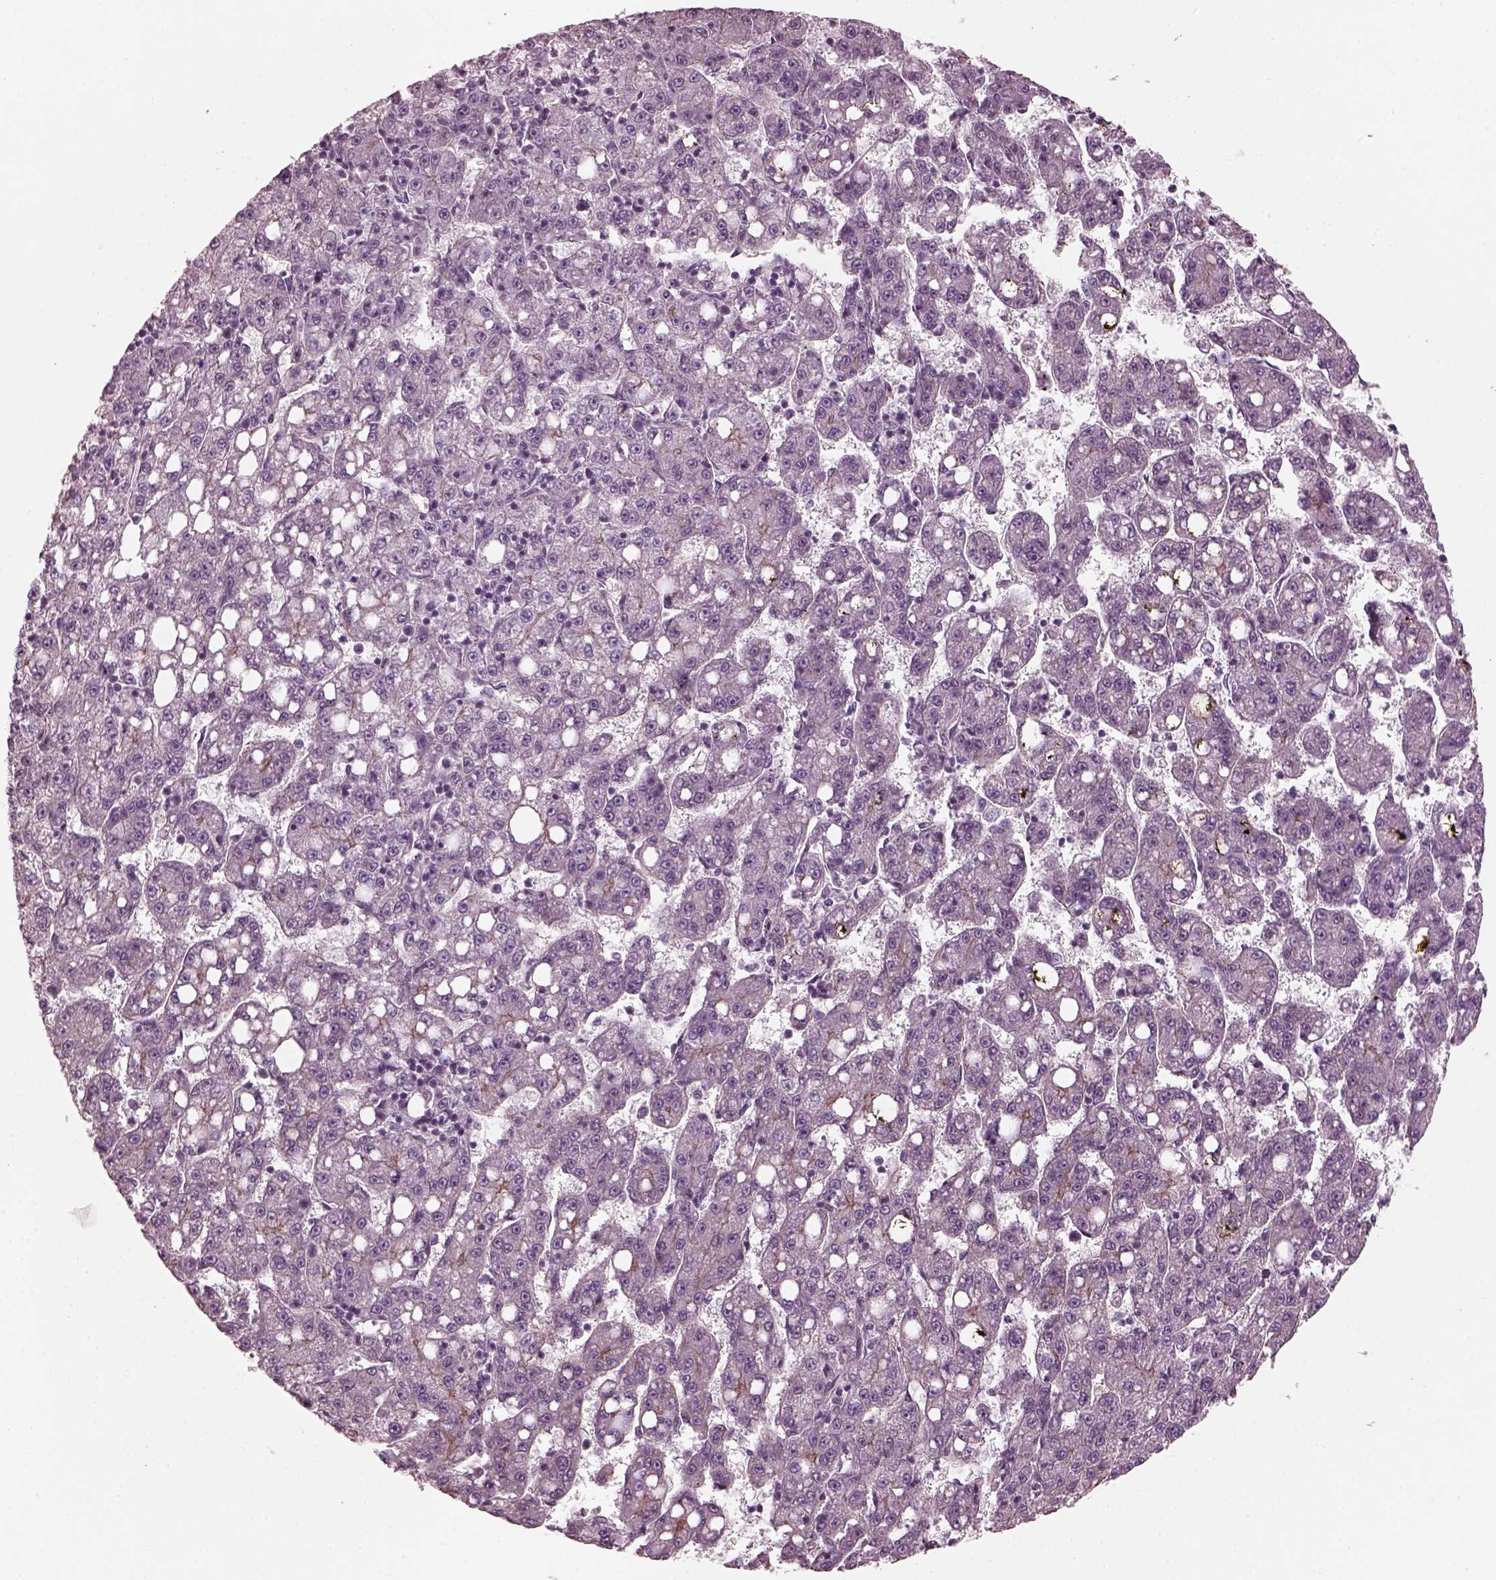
{"staining": {"intensity": "moderate", "quantity": "<25%", "location": "cytoplasmic/membranous"}, "tissue": "liver cancer", "cell_type": "Tumor cells", "image_type": "cancer", "snomed": [{"axis": "morphology", "description": "Carcinoma, Hepatocellular, NOS"}, {"axis": "topography", "description": "Liver"}], "caption": "The immunohistochemical stain labels moderate cytoplasmic/membranous positivity in tumor cells of liver hepatocellular carcinoma tissue.", "gene": "ODAD1", "patient": {"sex": "female", "age": 65}}